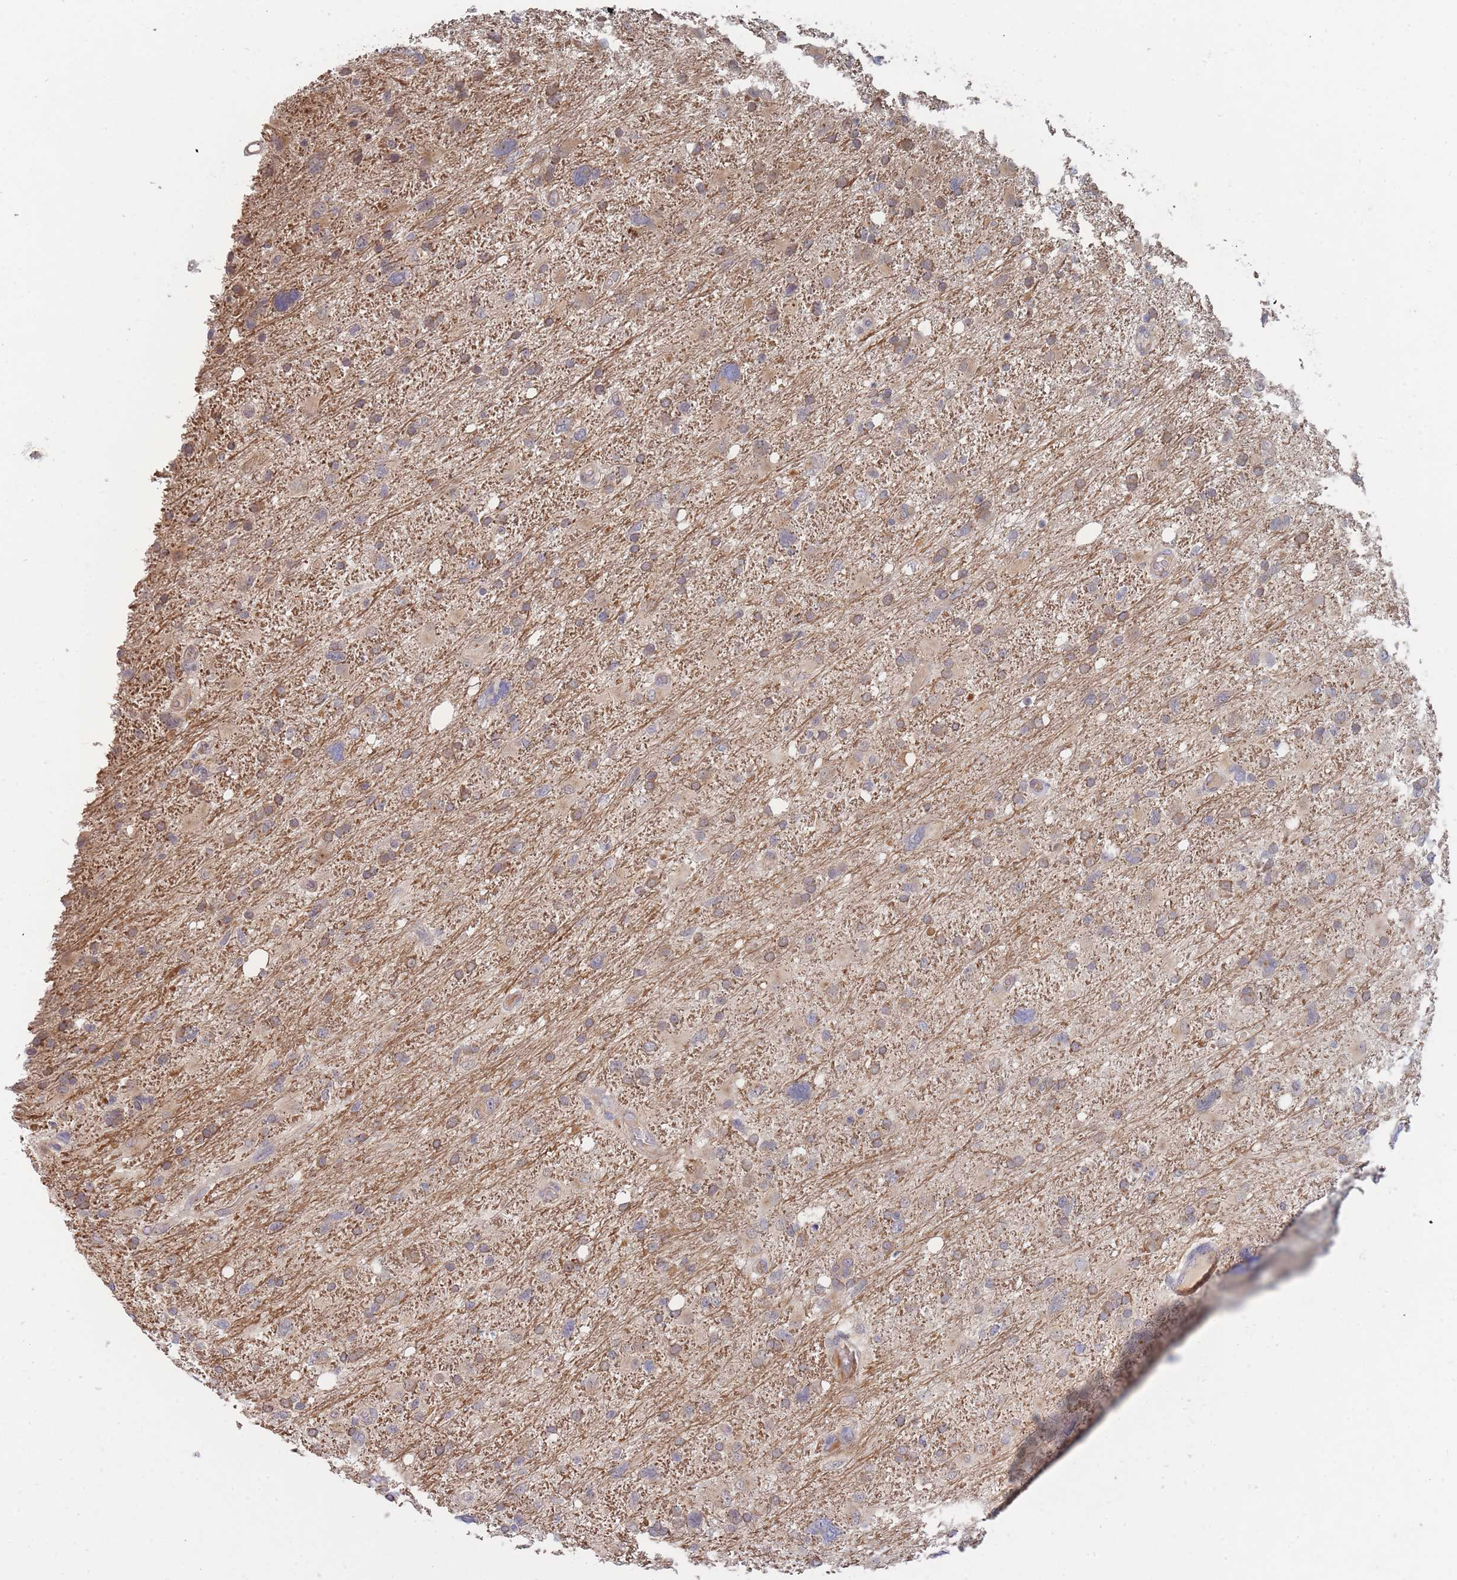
{"staining": {"intensity": "moderate", "quantity": ">75%", "location": "cytoplasmic/membranous"}, "tissue": "glioma", "cell_type": "Tumor cells", "image_type": "cancer", "snomed": [{"axis": "morphology", "description": "Glioma, malignant, High grade"}, {"axis": "topography", "description": "Brain"}], "caption": "DAB immunohistochemical staining of malignant glioma (high-grade) demonstrates moderate cytoplasmic/membranous protein expression in approximately >75% of tumor cells. The staining was performed using DAB (3,3'-diaminobenzidine) to visualize the protein expression in brown, while the nuclei were stained in blue with hematoxylin (Magnification: 20x).", "gene": "SLC35F5", "patient": {"sex": "male", "age": 61}}